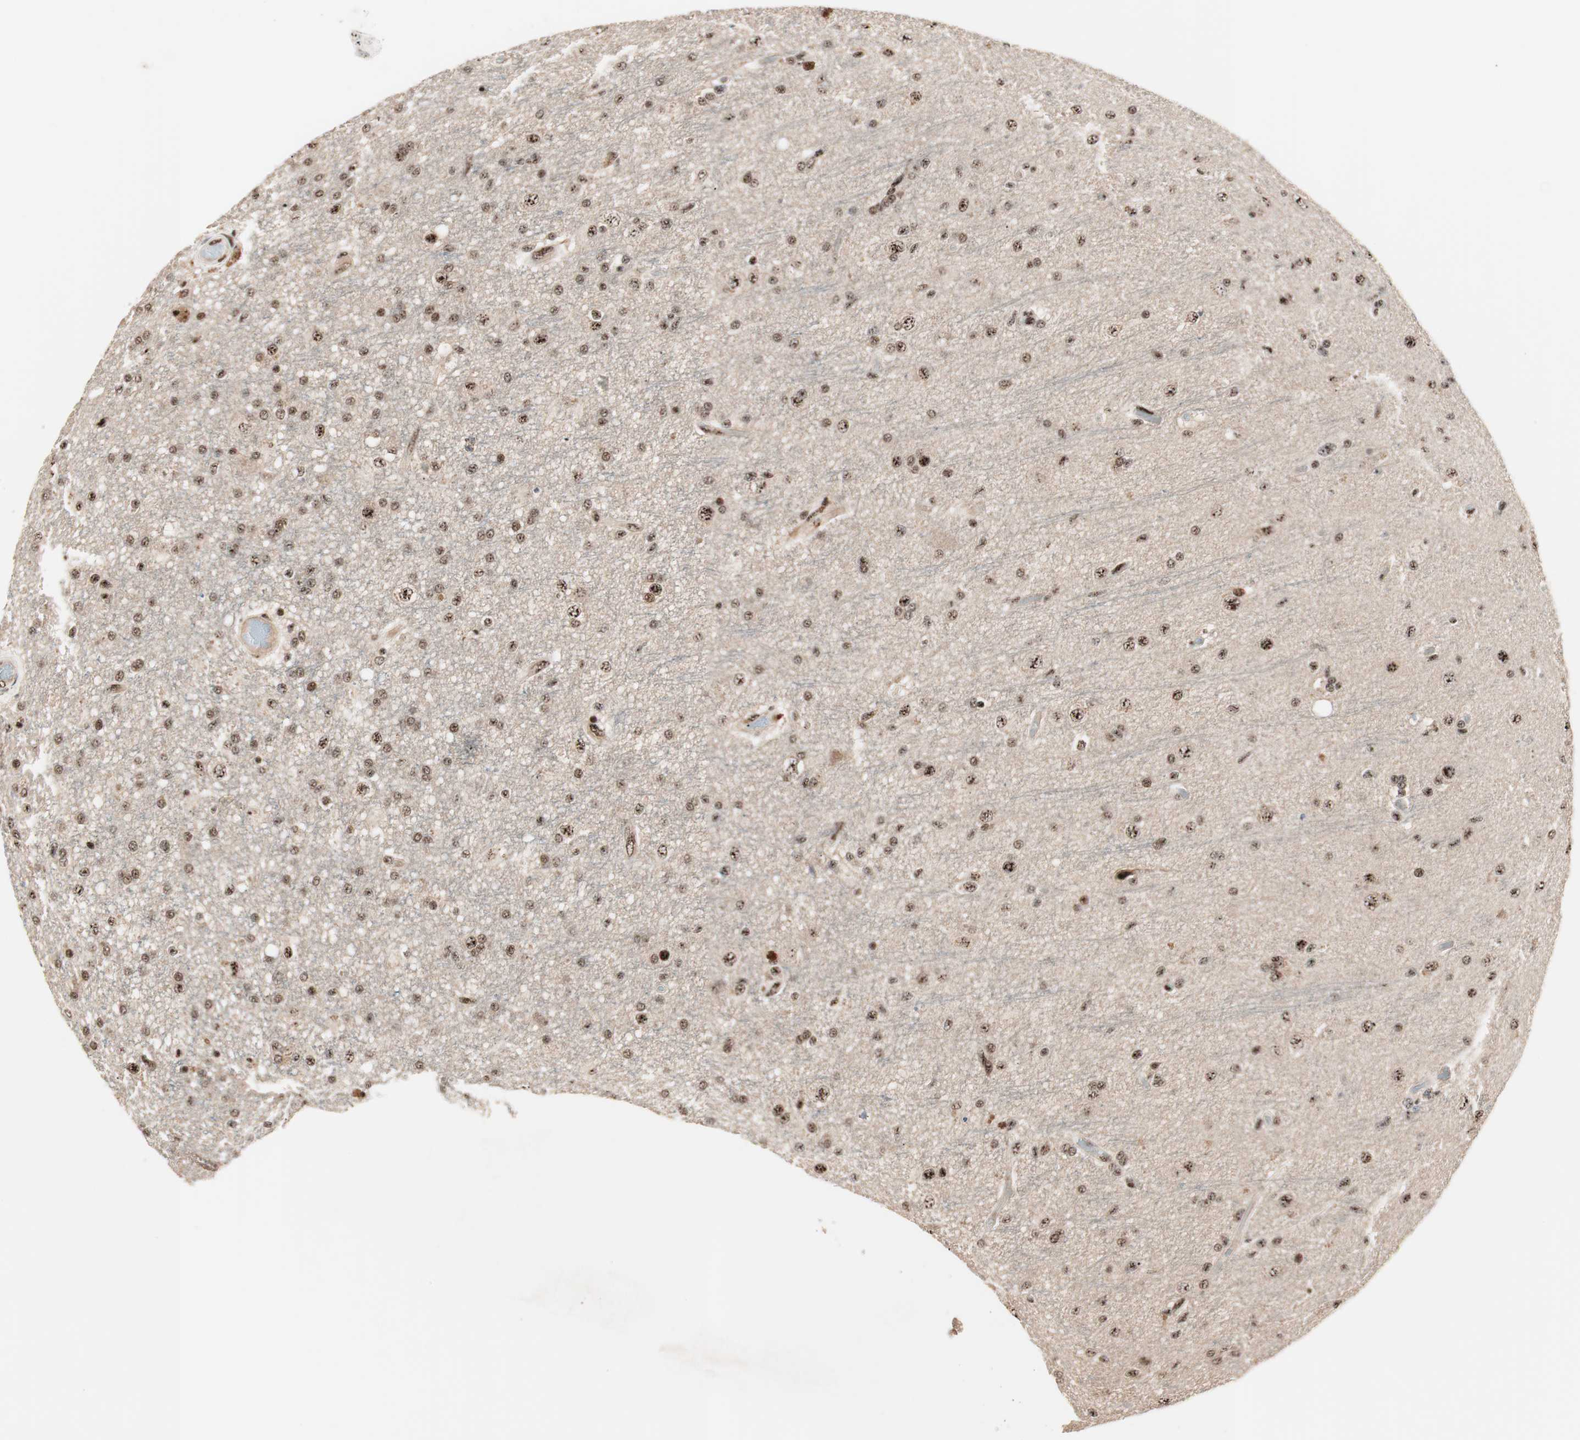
{"staining": {"intensity": "moderate", "quantity": "25%-75%", "location": "nuclear"}, "tissue": "glioma", "cell_type": "Tumor cells", "image_type": "cancer", "snomed": [{"axis": "morphology", "description": "Glioma, malignant, High grade"}, {"axis": "topography", "description": "Brain"}], "caption": "A histopathology image of human malignant glioma (high-grade) stained for a protein demonstrates moderate nuclear brown staining in tumor cells.", "gene": "NR5A2", "patient": {"sex": "male", "age": 33}}